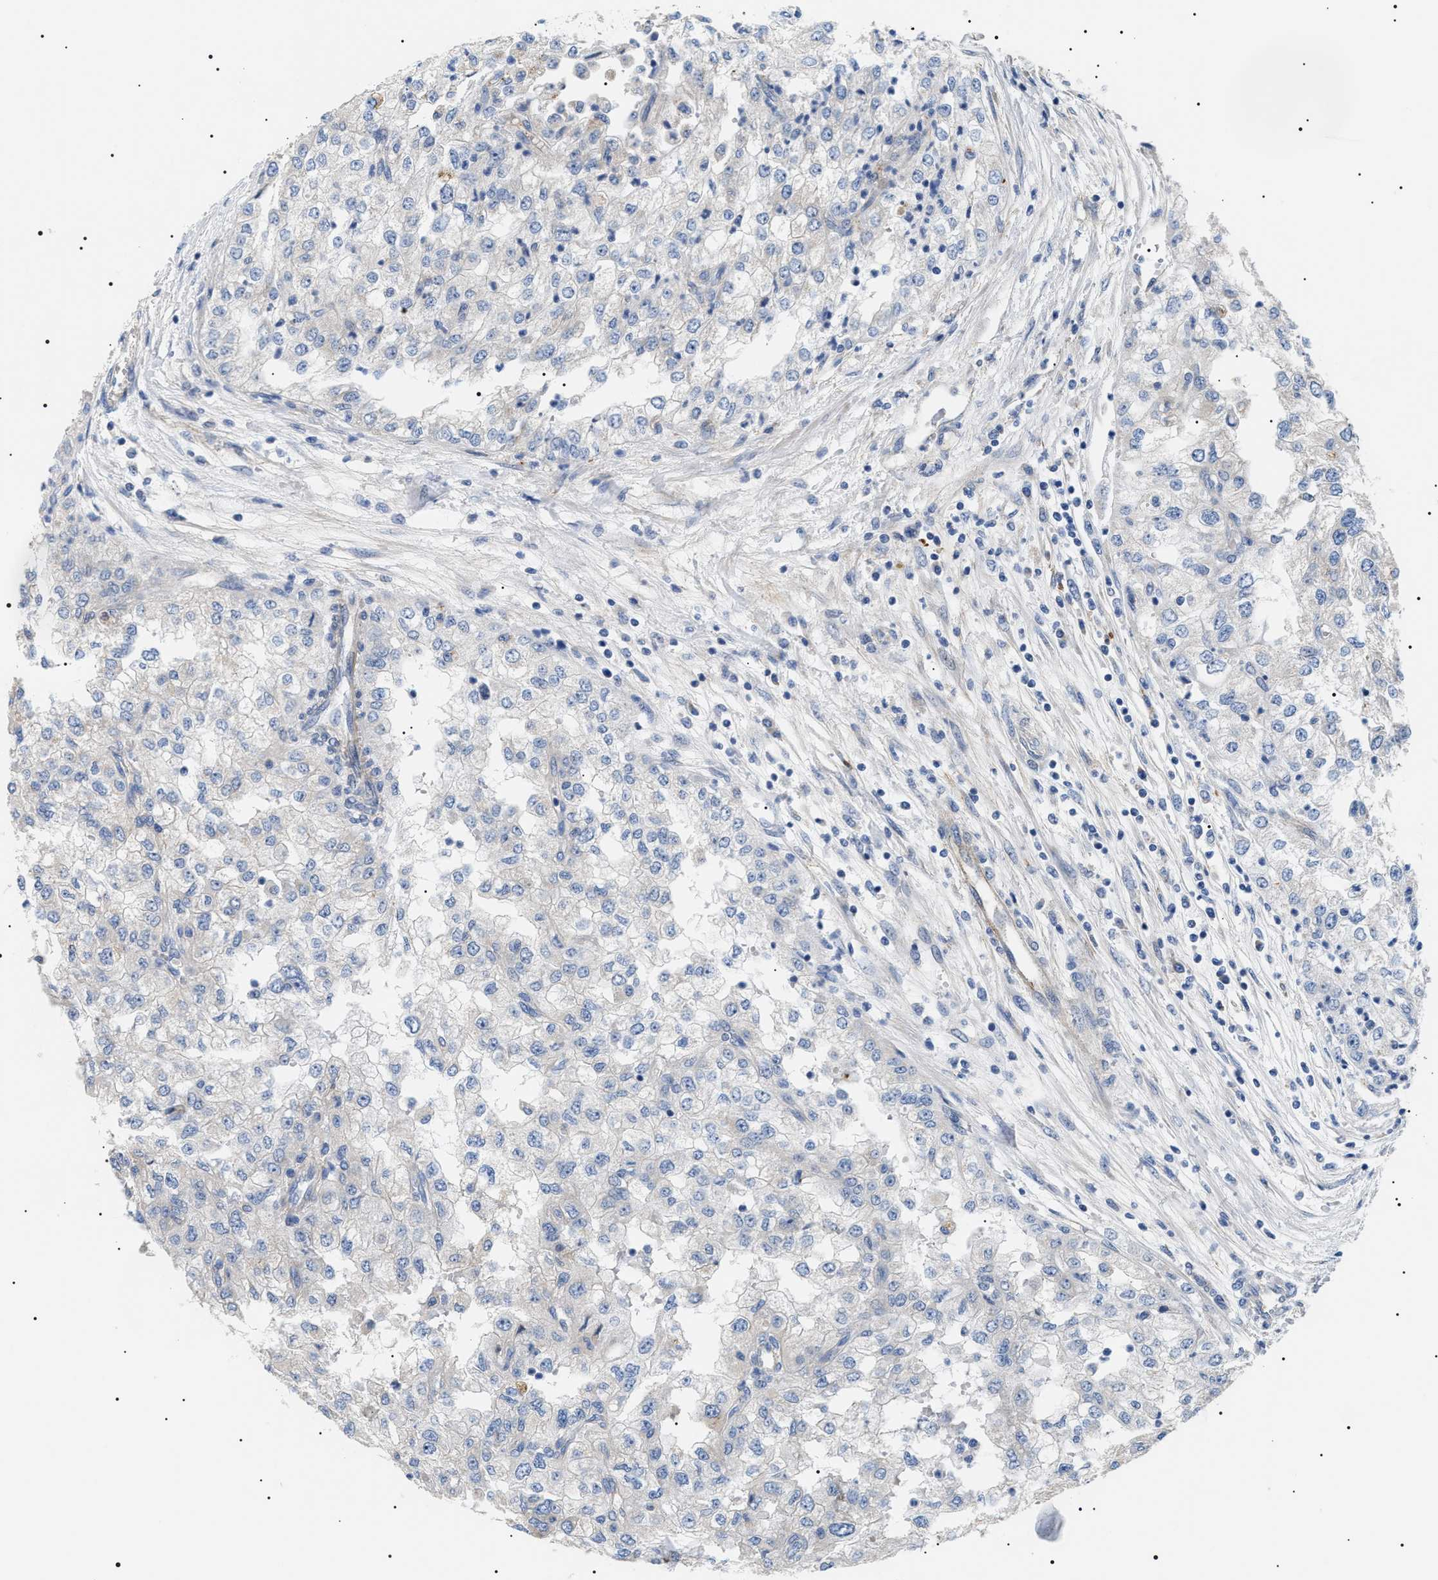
{"staining": {"intensity": "negative", "quantity": "none", "location": "none"}, "tissue": "renal cancer", "cell_type": "Tumor cells", "image_type": "cancer", "snomed": [{"axis": "morphology", "description": "Adenocarcinoma, NOS"}, {"axis": "topography", "description": "Kidney"}], "caption": "Renal cancer was stained to show a protein in brown. There is no significant positivity in tumor cells. (Stains: DAB immunohistochemistry (IHC) with hematoxylin counter stain, Microscopy: brightfield microscopy at high magnification).", "gene": "TMEM222", "patient": {"sex": "female", "age": 54}}